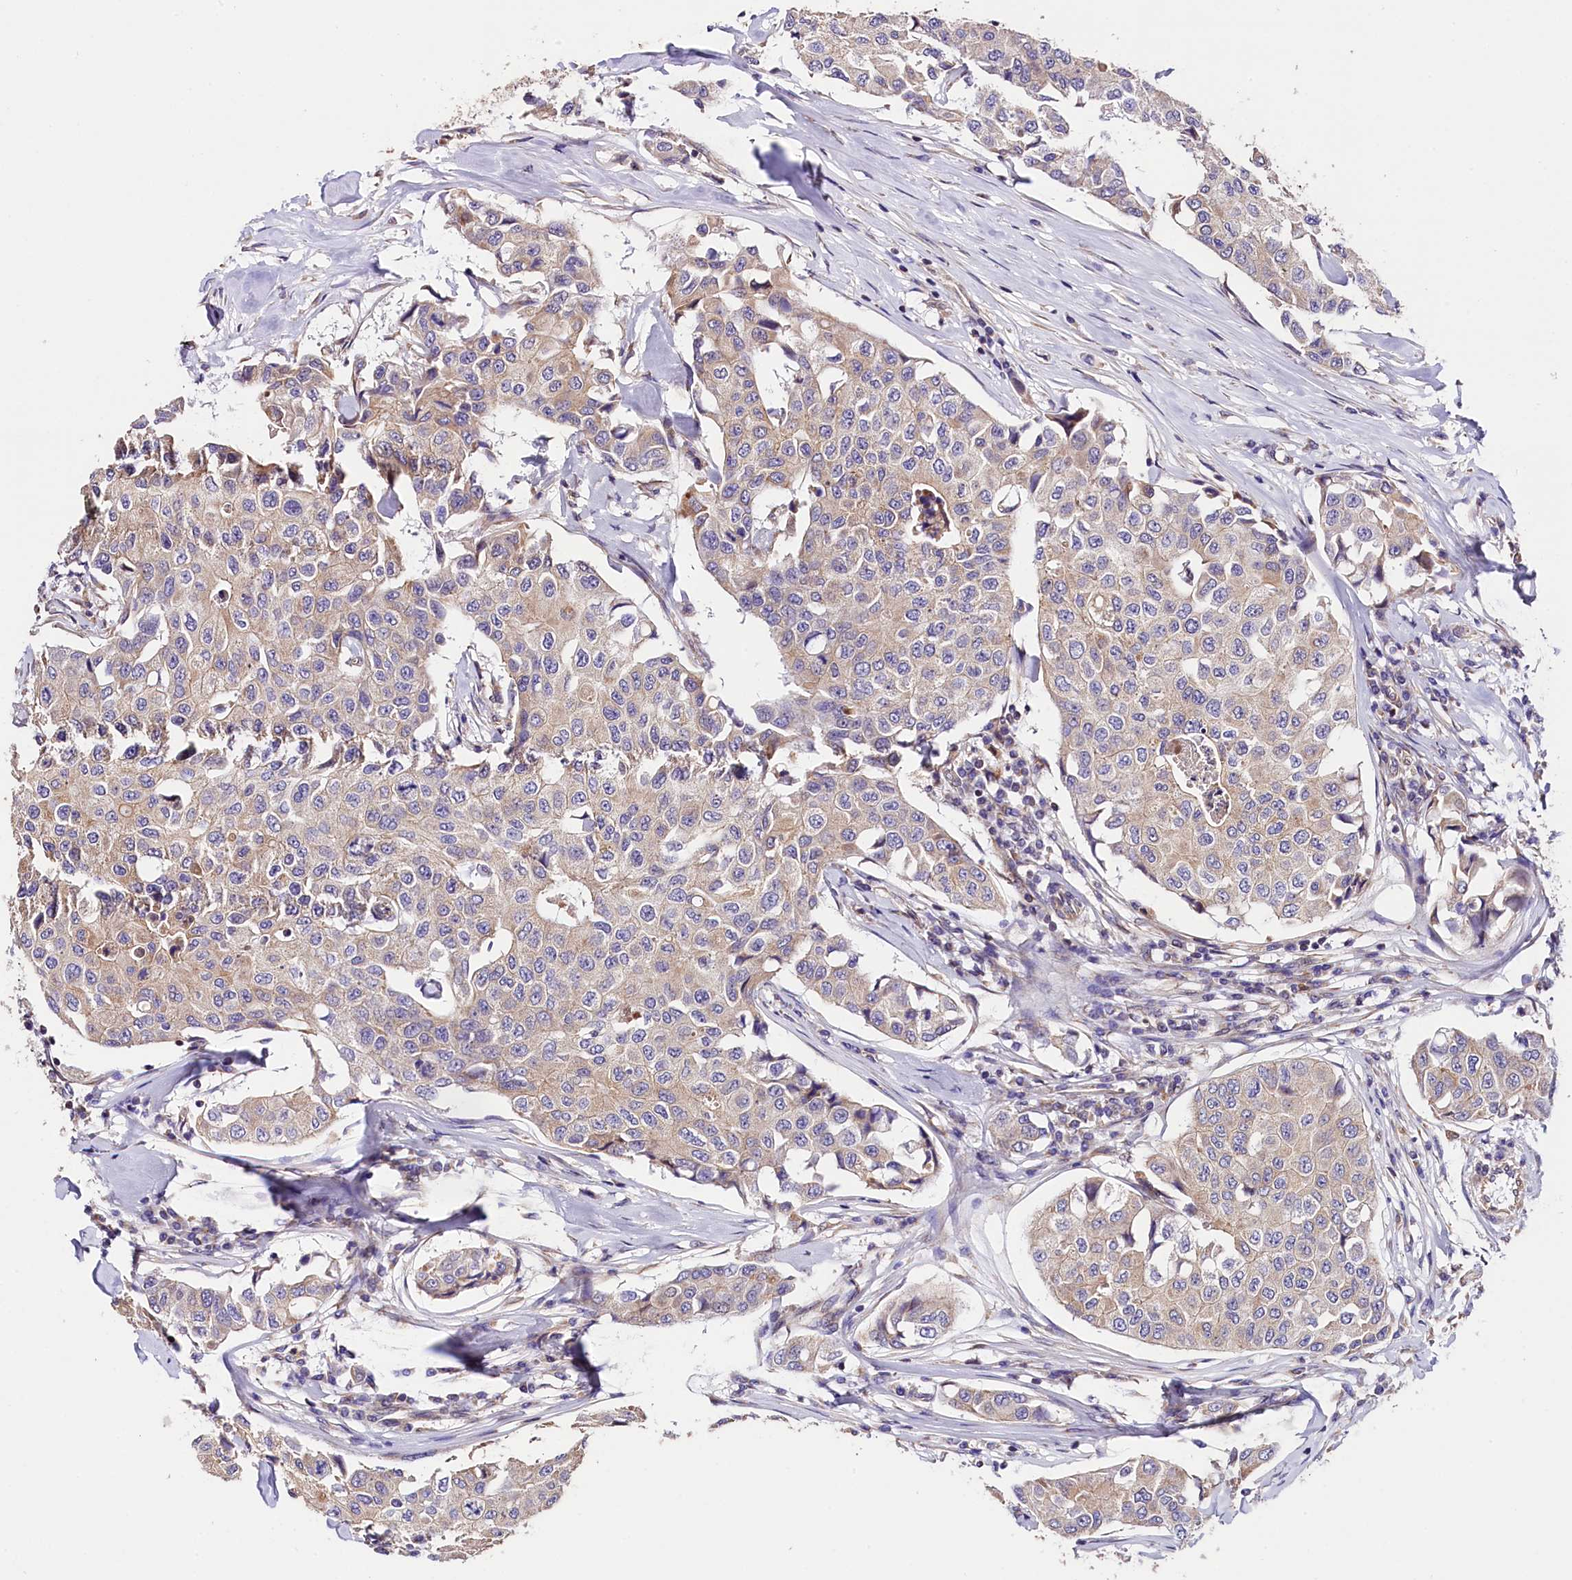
{"staining": {"intensity": "weak", "quantity": "<25%", "location": "cytoplasmic/membranous"}, "tissue": "breast cancer", "cell_type": "Tumor cells", "image_type": "cancer", "snomed": [{"axis": "morphology", "description": "Duct carcinoma"}, {"axis": "topography", "description": "Breast"}], "caption": "Tumor cells show no significant positivity in breast cancer.", "gene": "ACAA2", "patient": {"sex": "female", "age": 80}}